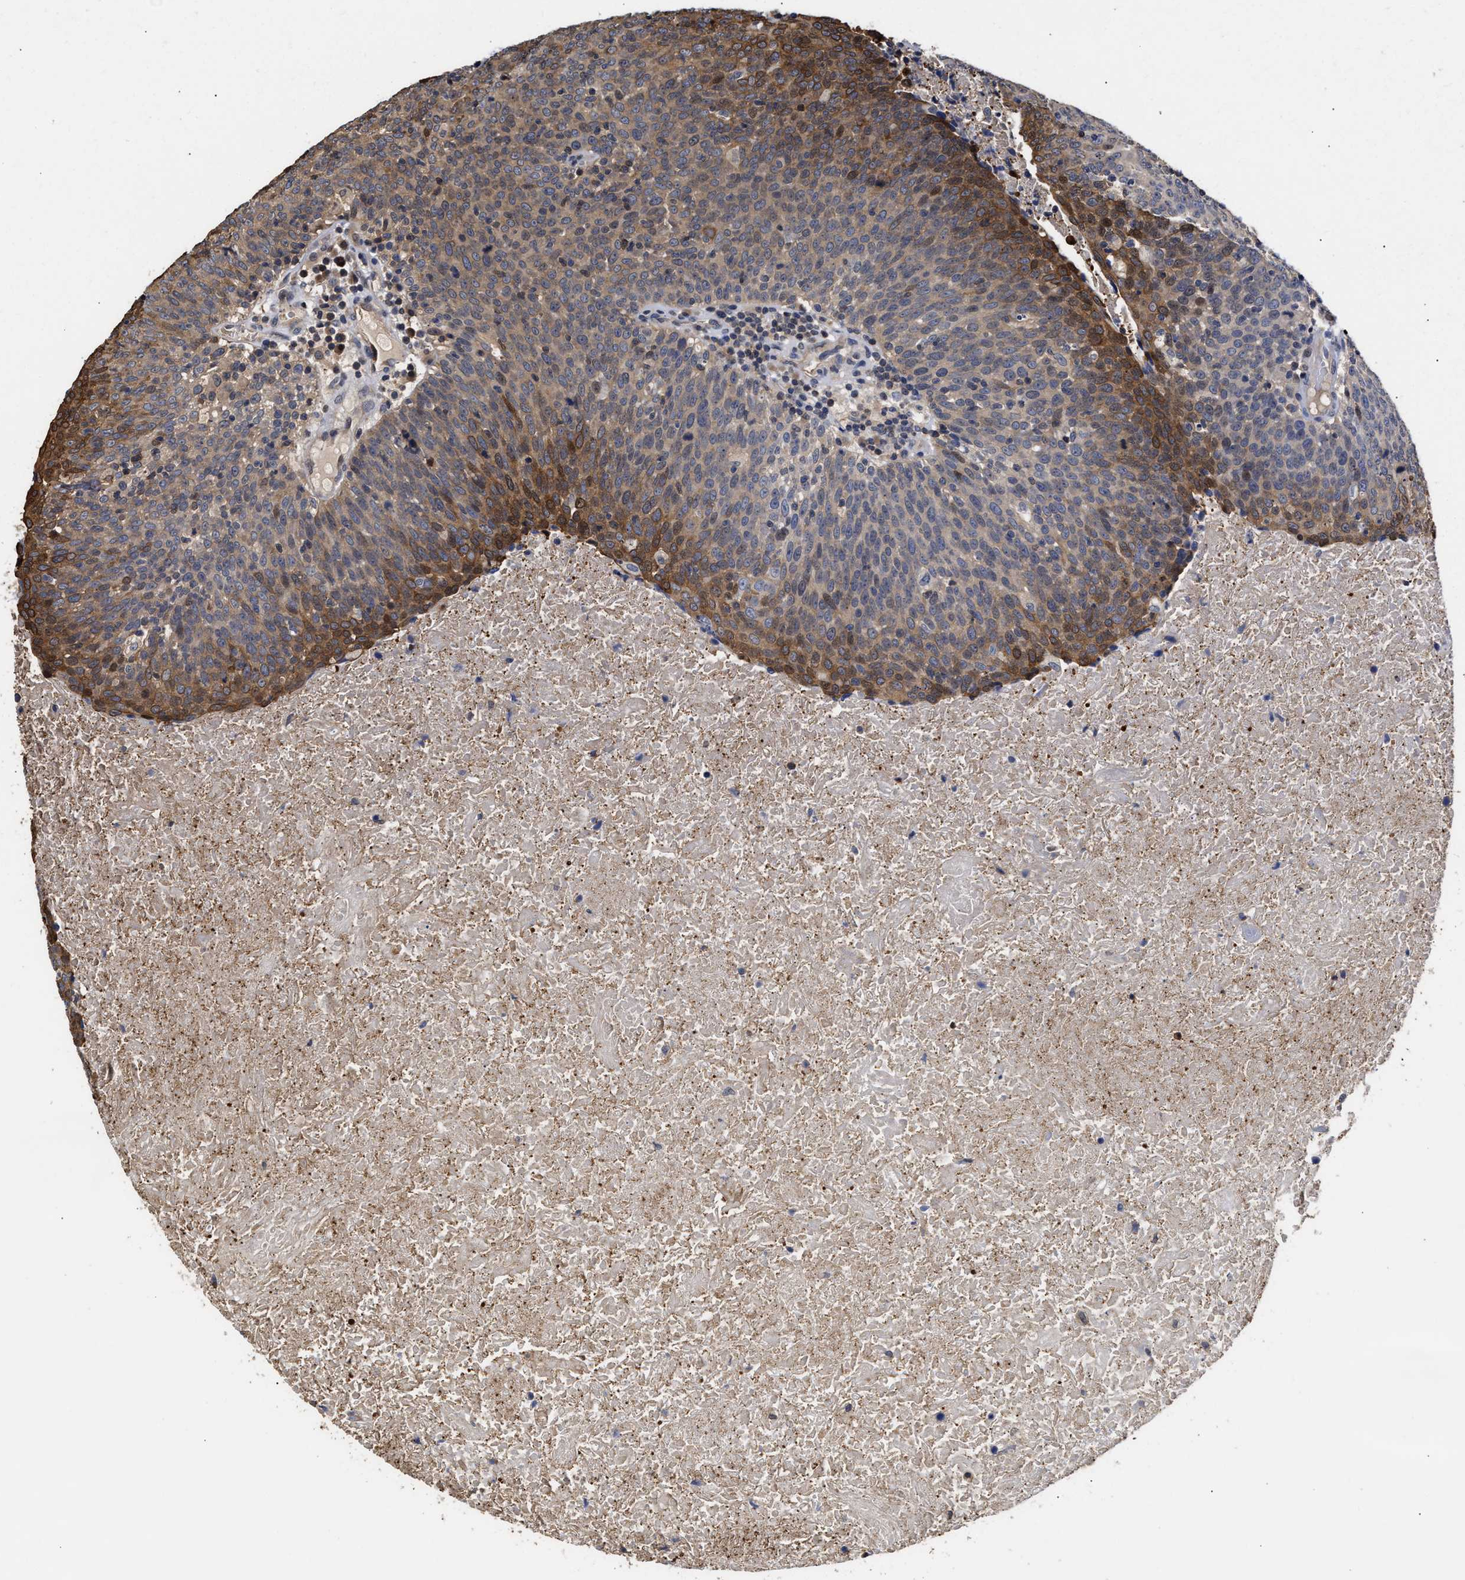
{"staining": {"intensity": "moderate", "quantity": "25%-75%", "location": "cytoplasmic/membranous"}, "tissue": "head and neck cancer", "cell_type": "Tumor cells", "image_type": "cancer", "snomed": [{"axis": "morphology", "description": "Squamous cell carcinoma, NOS"}, {"axis": "morphology", "description": "Squamous cell carcinoma, metastatic, NOS"}, {"axis": "topography", "description": "Lymph node"}, {"axis": "topography", "description": "Head-Neck"}], "caption": "Immunohistochemical staining of human head and neck cancer (metastatic squamous cell carcinoma) demonstrates medium levels of moderate cytoplasmic/membranous staining in about 25%-75% of tumor cells.", "gene": "KLHDC1", "patient": {"sex": "male", "age": 62}}